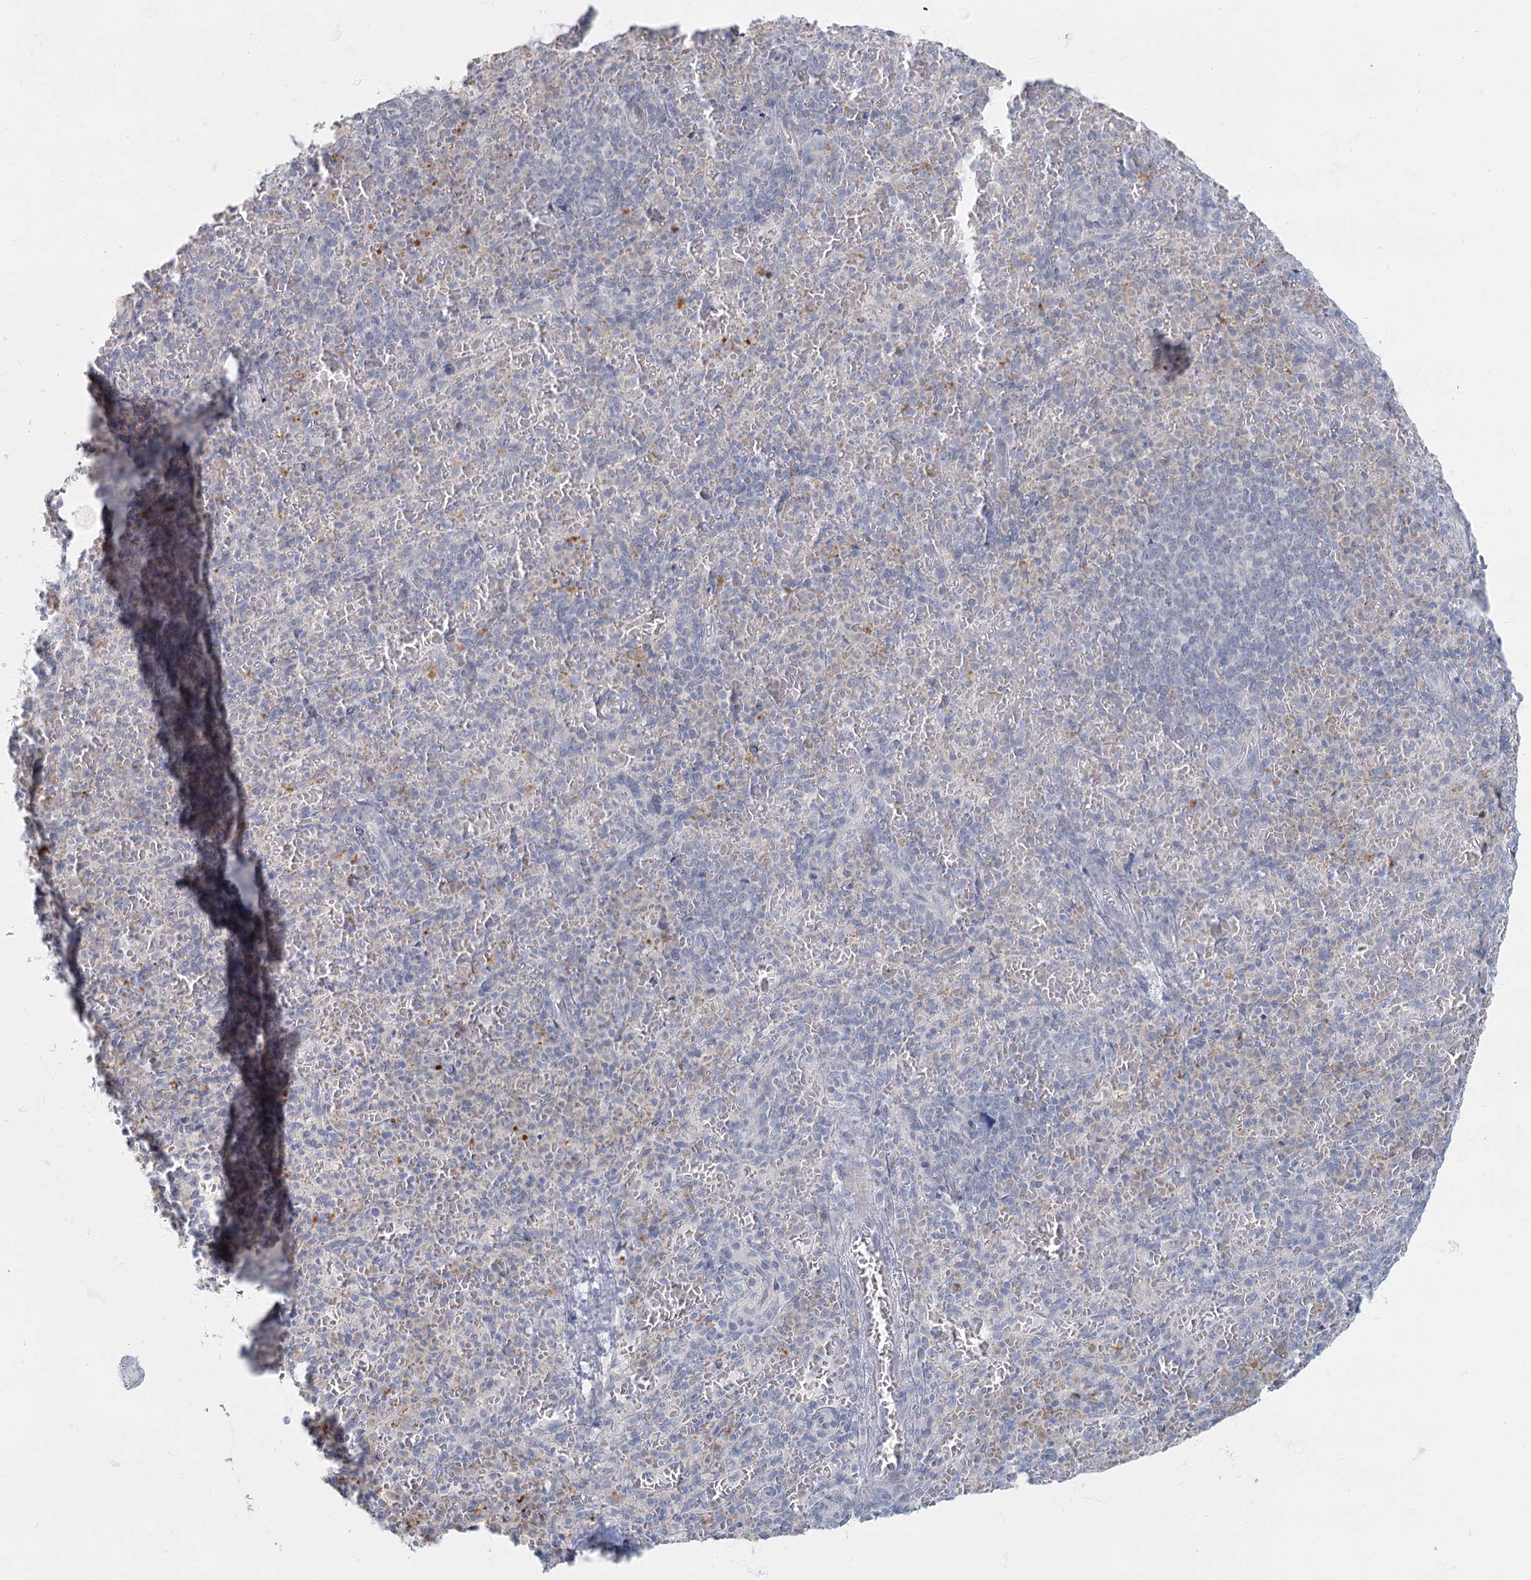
{"staining": {"intensity": "negative", "quantity": "none", "location": "none"}, "tissue": "spleen", "cell_type": "Cells in red pulp", "image_type": "normal", "snomed": [{"axis": "morphology", "description": "Normal tissue, NOS"}, {"axis": "topography", "description": "Spleen"}], "caption": "Immunohistochemistry (IHC) of benign spleen shows no positivity in cells in red pulp.", "gene": "FAM110C", "patient": {"sex": "female", "age": 74}}